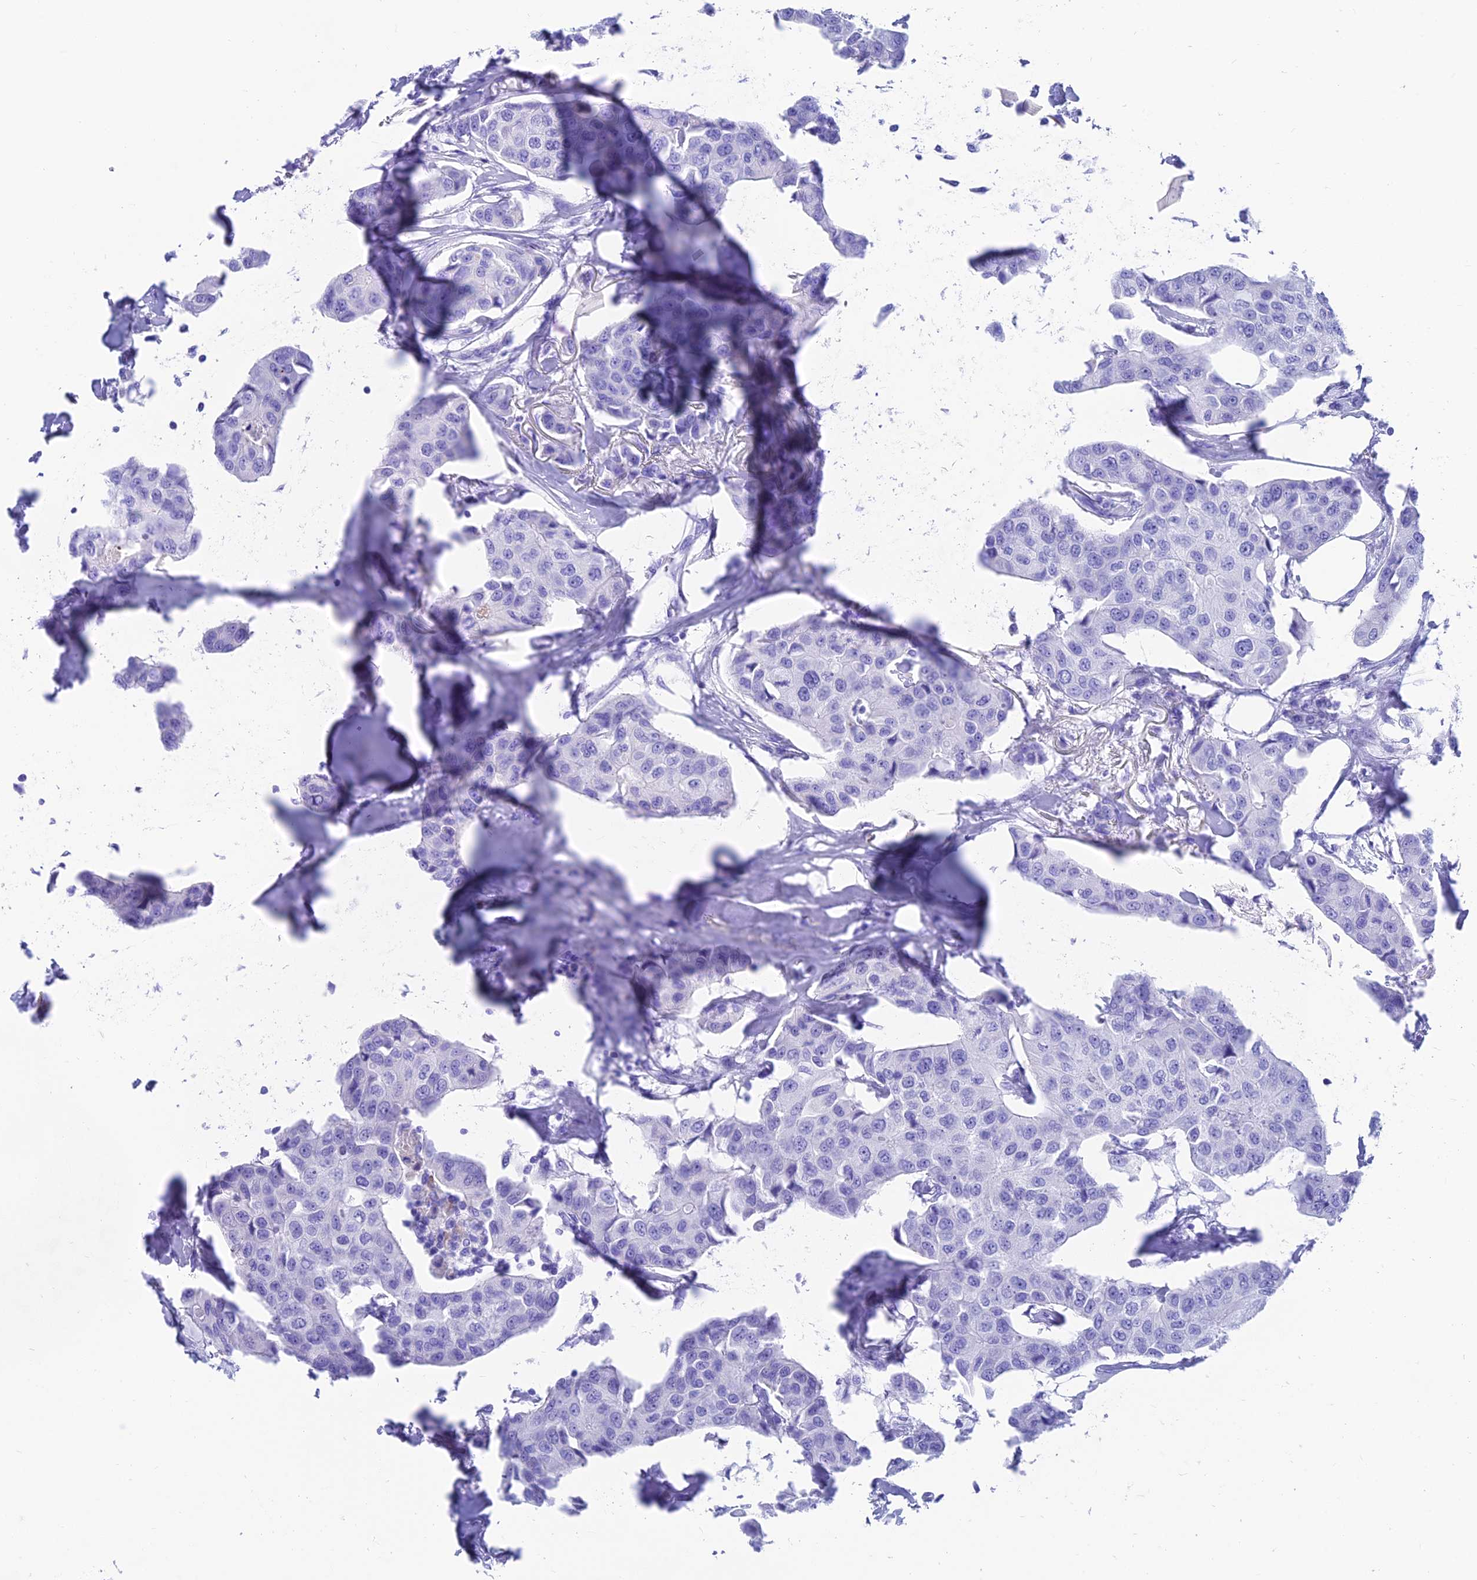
{"staining": {"intensity": "negative", "quantity": "none", "location": "none"}, "tissue": "breast cancer", "cell_type": "Tumor cells", "image_type": "cancer", "snomed": [{"axis": "morphology", "description": "Duct carcinoma"}, {"axis": "topography", "description": "Breast"}], "caption": "Immunohistochemistry histopathology image of invasive ductal carcinoma (breast) stained for a protein (brown), which reveals no expression in tumor cells.", "gene": "GNG11", "patient": {"sex": "female", "age": 80}}